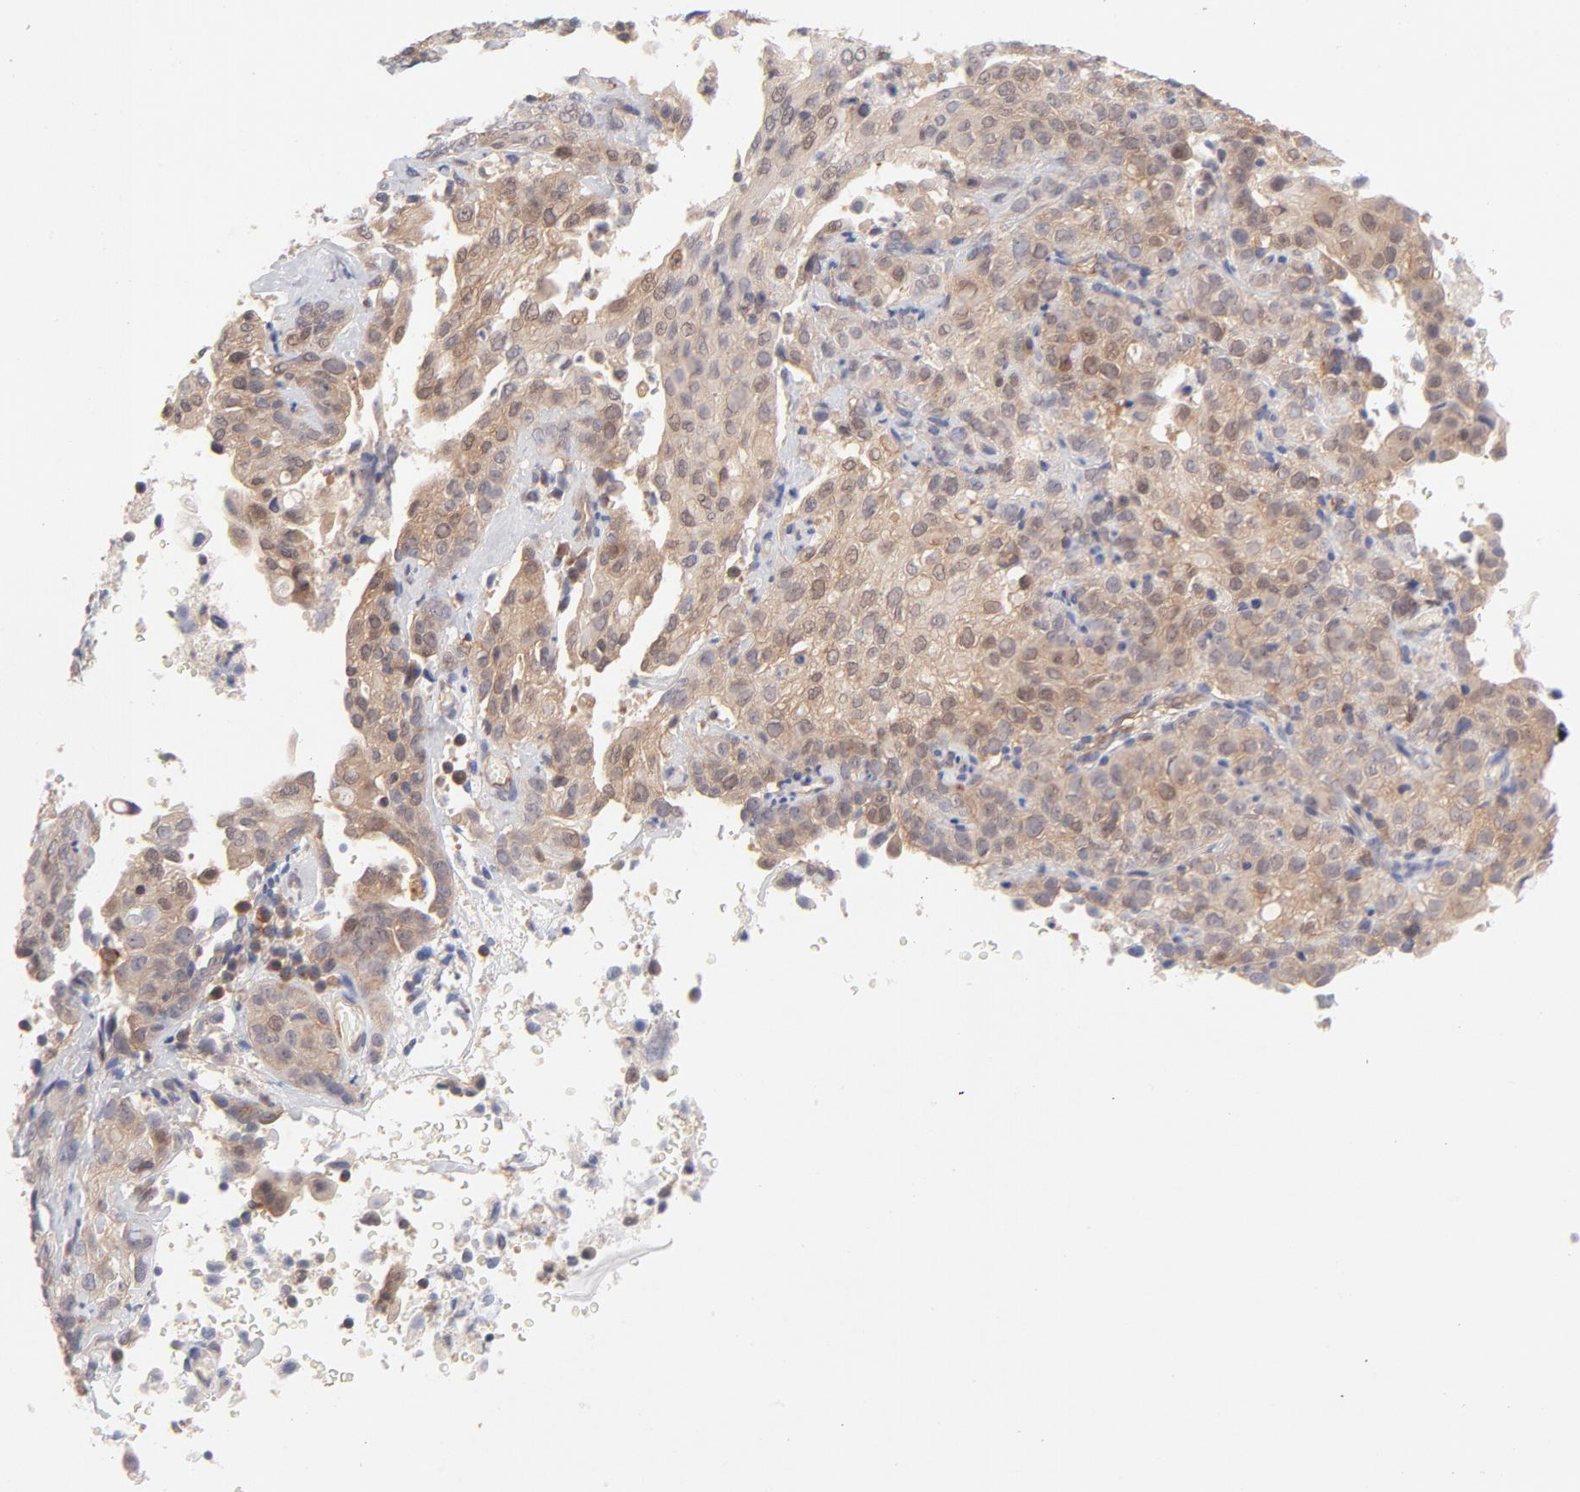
{"staining": {"intensity": "weak", "quantity": ">75%", "location": "cytoplasmic/membranous"}, "tissue": "cervical cancer", "cell_type": "Tumor cells", "image_type": "cancer", "snomed": [{"axis": "morphology", "description": "Squamous cell carcinoma, NOS"}, {"axis": "topography", "description": "Cervix"}], "caption": "An immunohistochemistry (IHC) micrograph of tumor tissue is shown. Protein staining in brown highlights weak cytoplasmic/membranous positivity in cervical cancer within tumor cells. (DAB (3,3'-diaminobenzidine) IHC, brown staining for protein, blue staining for nuclei).", "gene": "LDLRAP1", "patient": {"sex": "female", "age": 41}}